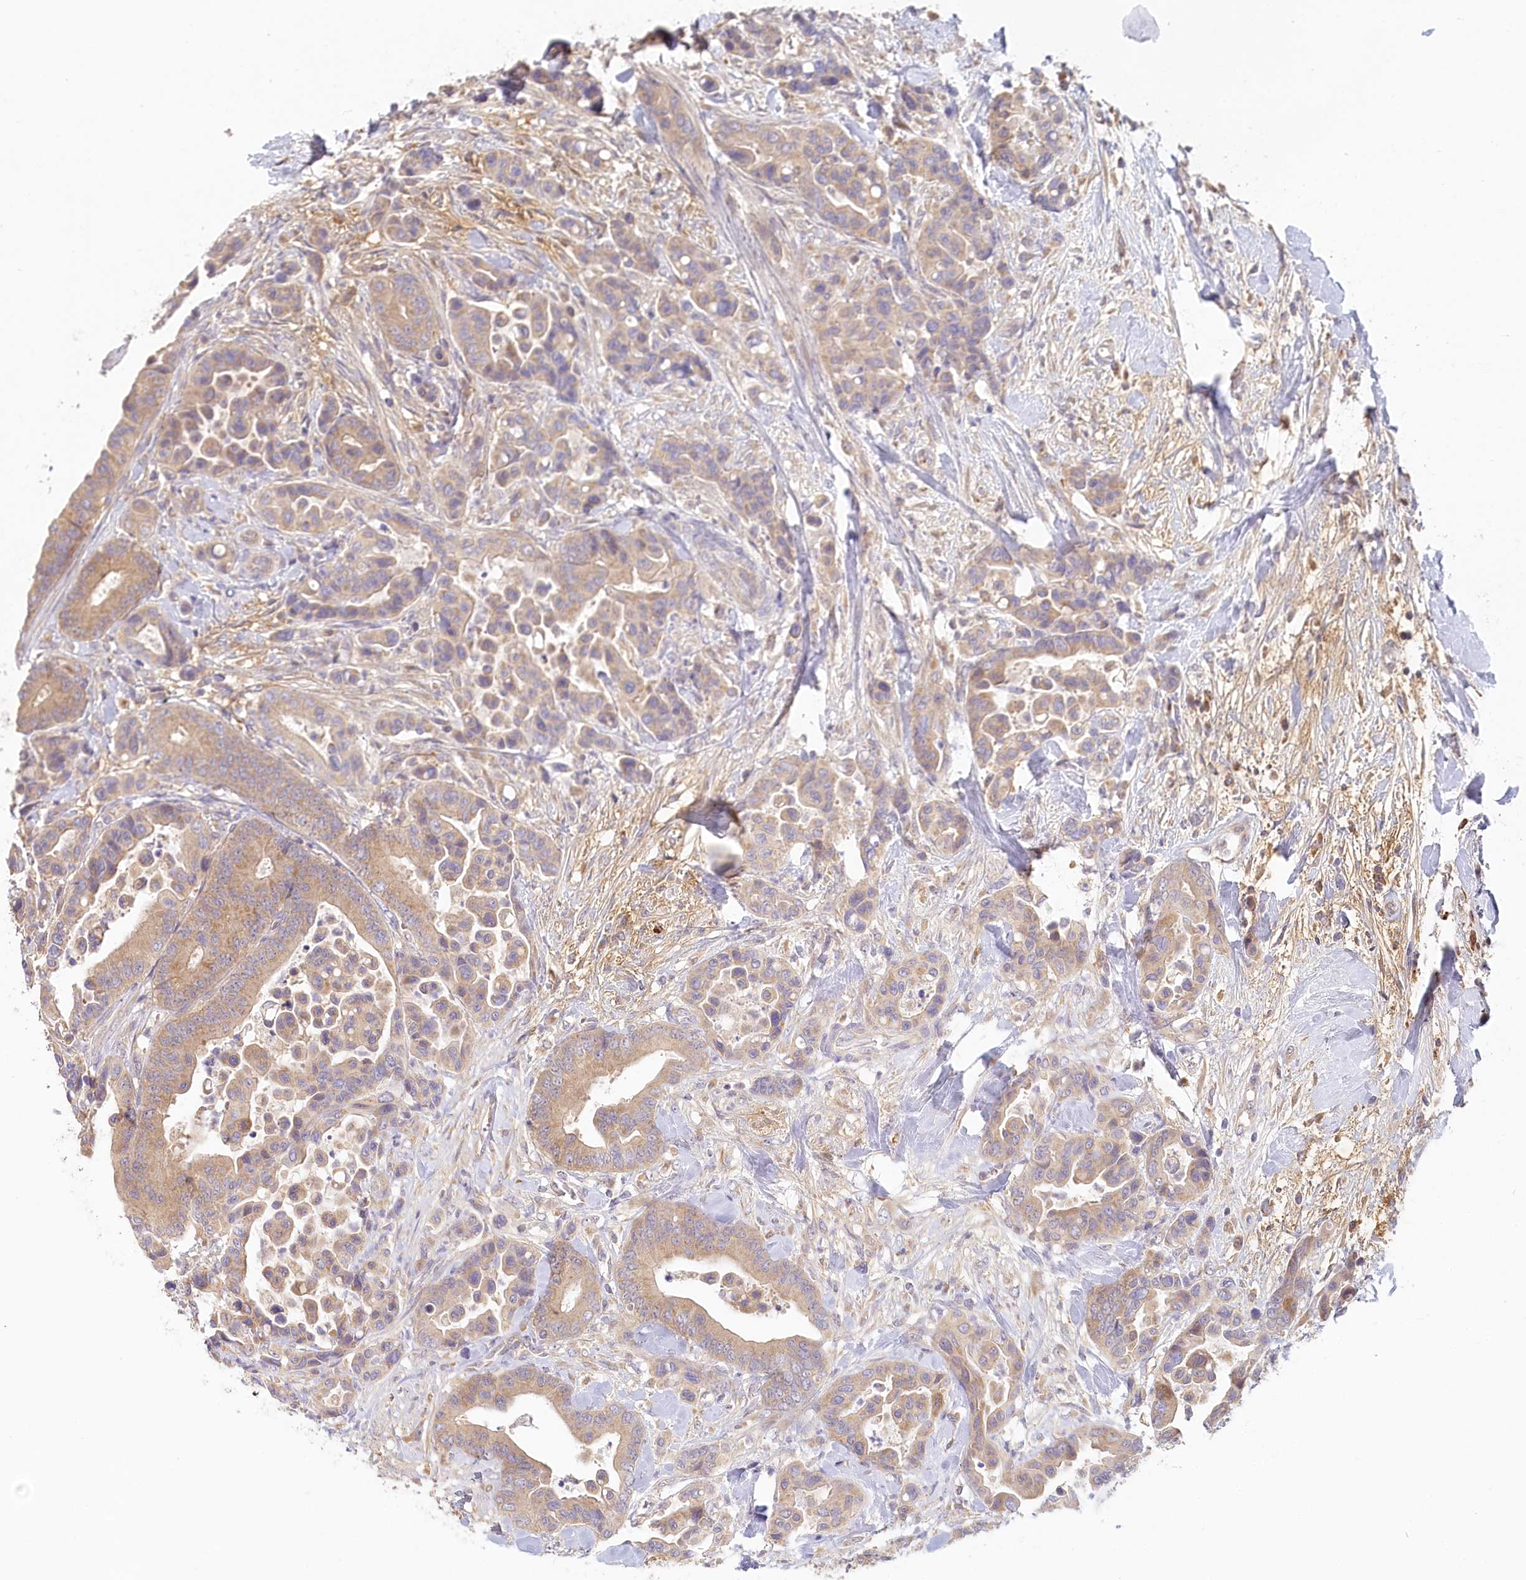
{"staining": {"intensity": "weak", "quantity": "25%-75%", "location": "cytoplasmic/membranous"}, "tissue": "colorectal cancer", "cell_type": "Tumor cells", "image_type": "cancer", "snomed": [{"axis": "morphology", "description": "Normal tissue, NOS"}, {"axis": "morphology", "description": "Adenocarcinoma, NOS"}, {"axis": "topography", "description": "Colon"}], "caption": "Immunohistochemical staining of human colorectal cancer (adenocarcinoma) exhibits weak cytoplasmic/membranous protein expression in approximately 25%-75% of tumor cells.", "gene": "VSIG1", "patient": {"sex": "male", "age": 82}}